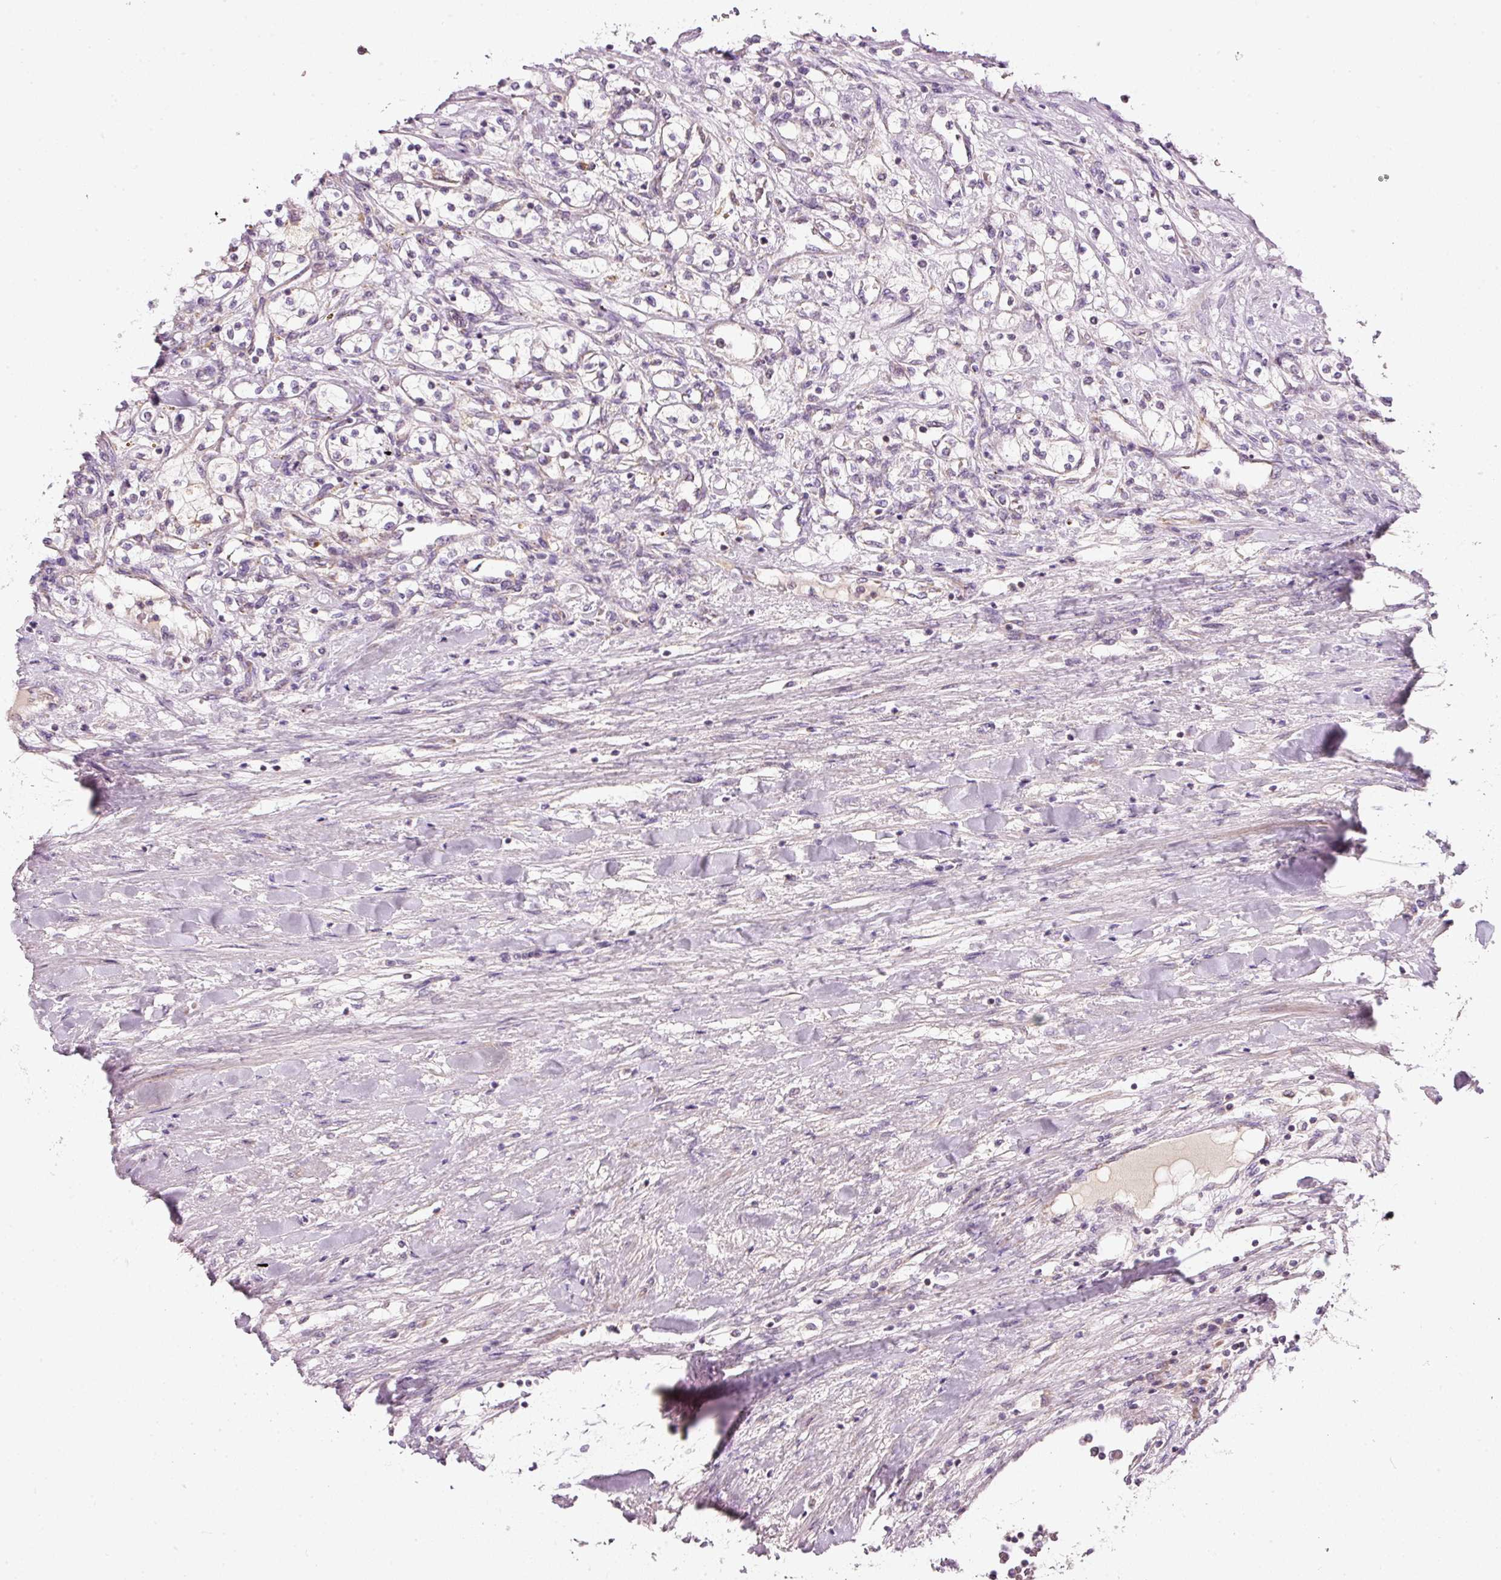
{"staining": {"intensity": "negative", "quantity": "none", "location": "none"}, "tissue": "renal cancer", "cell_type": "Tumor cells", "image_type": "cancer", "snomed": [{"axis": "morphology", "description": "Adenocarcinoma, NOS"}, {"axis": "topography", "description": "Kidney"}], "caption": "High power microscopy micrograph of an IHC photomicrograph of renal cancer, revealing no significant expression in tumor cells.", "gene": "FAM78B", "patient": {"sex": "male", "age": 68}}